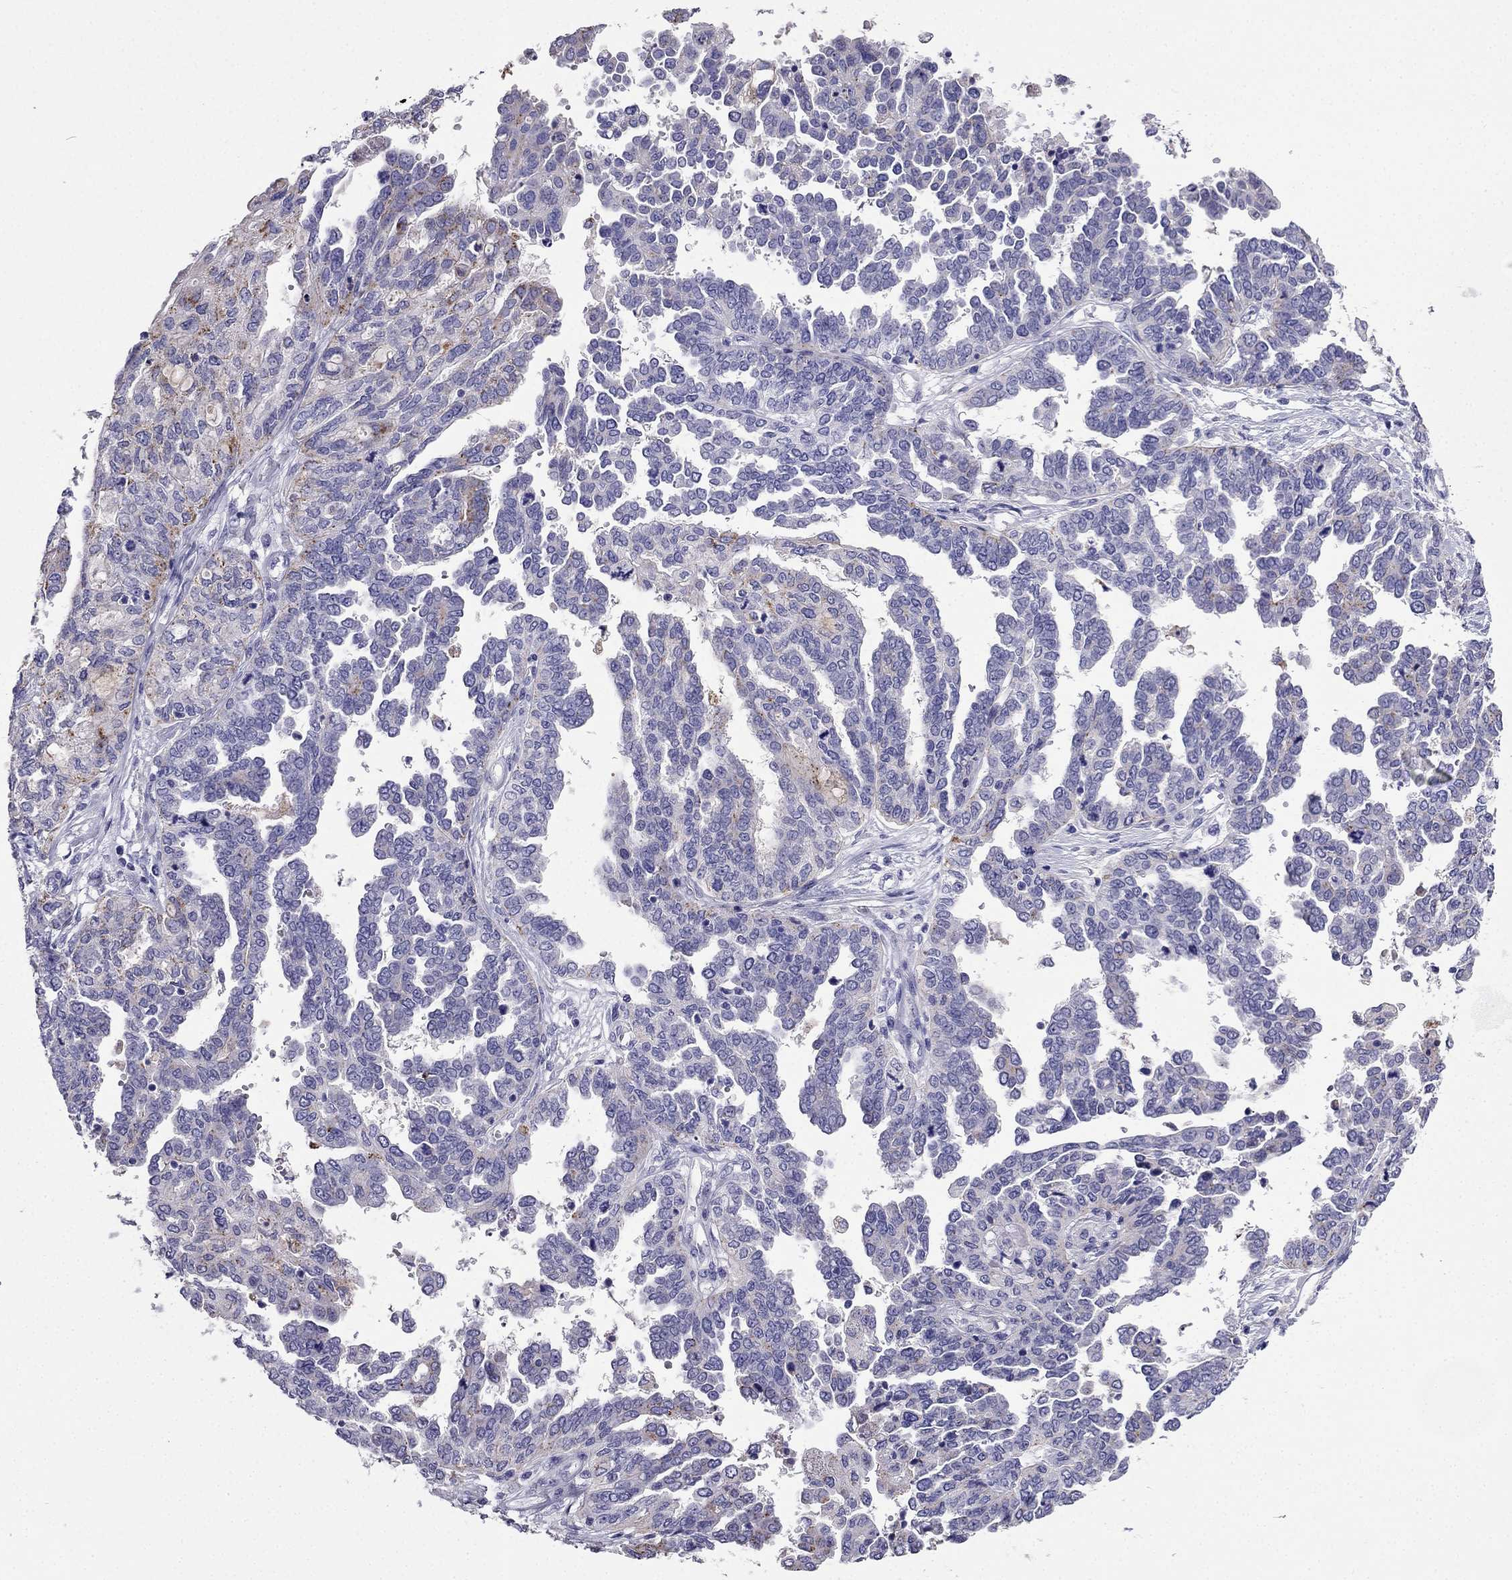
{"staining": {"intensity": "weak", "quantity": "<25%", "location": "cytoplasmic/membranous"}, "tissue": "ovarian cancer", "cell_type": "Tumor cells", "image_type": "cancer", "snomed": [{"axis": "morphology", "description": "Cystadenocarcinoma, serous, NOS"}, {"axis": "topography", "description": "Ovary"}], "caption": "This is an immunohistochemistry (IHC) photomicrograph of ovarian serous cystadenocarcinoma. There is no positivity in tumor cells.", "gene": "PTH", "patient": {"sex": "female", "age": 53}}